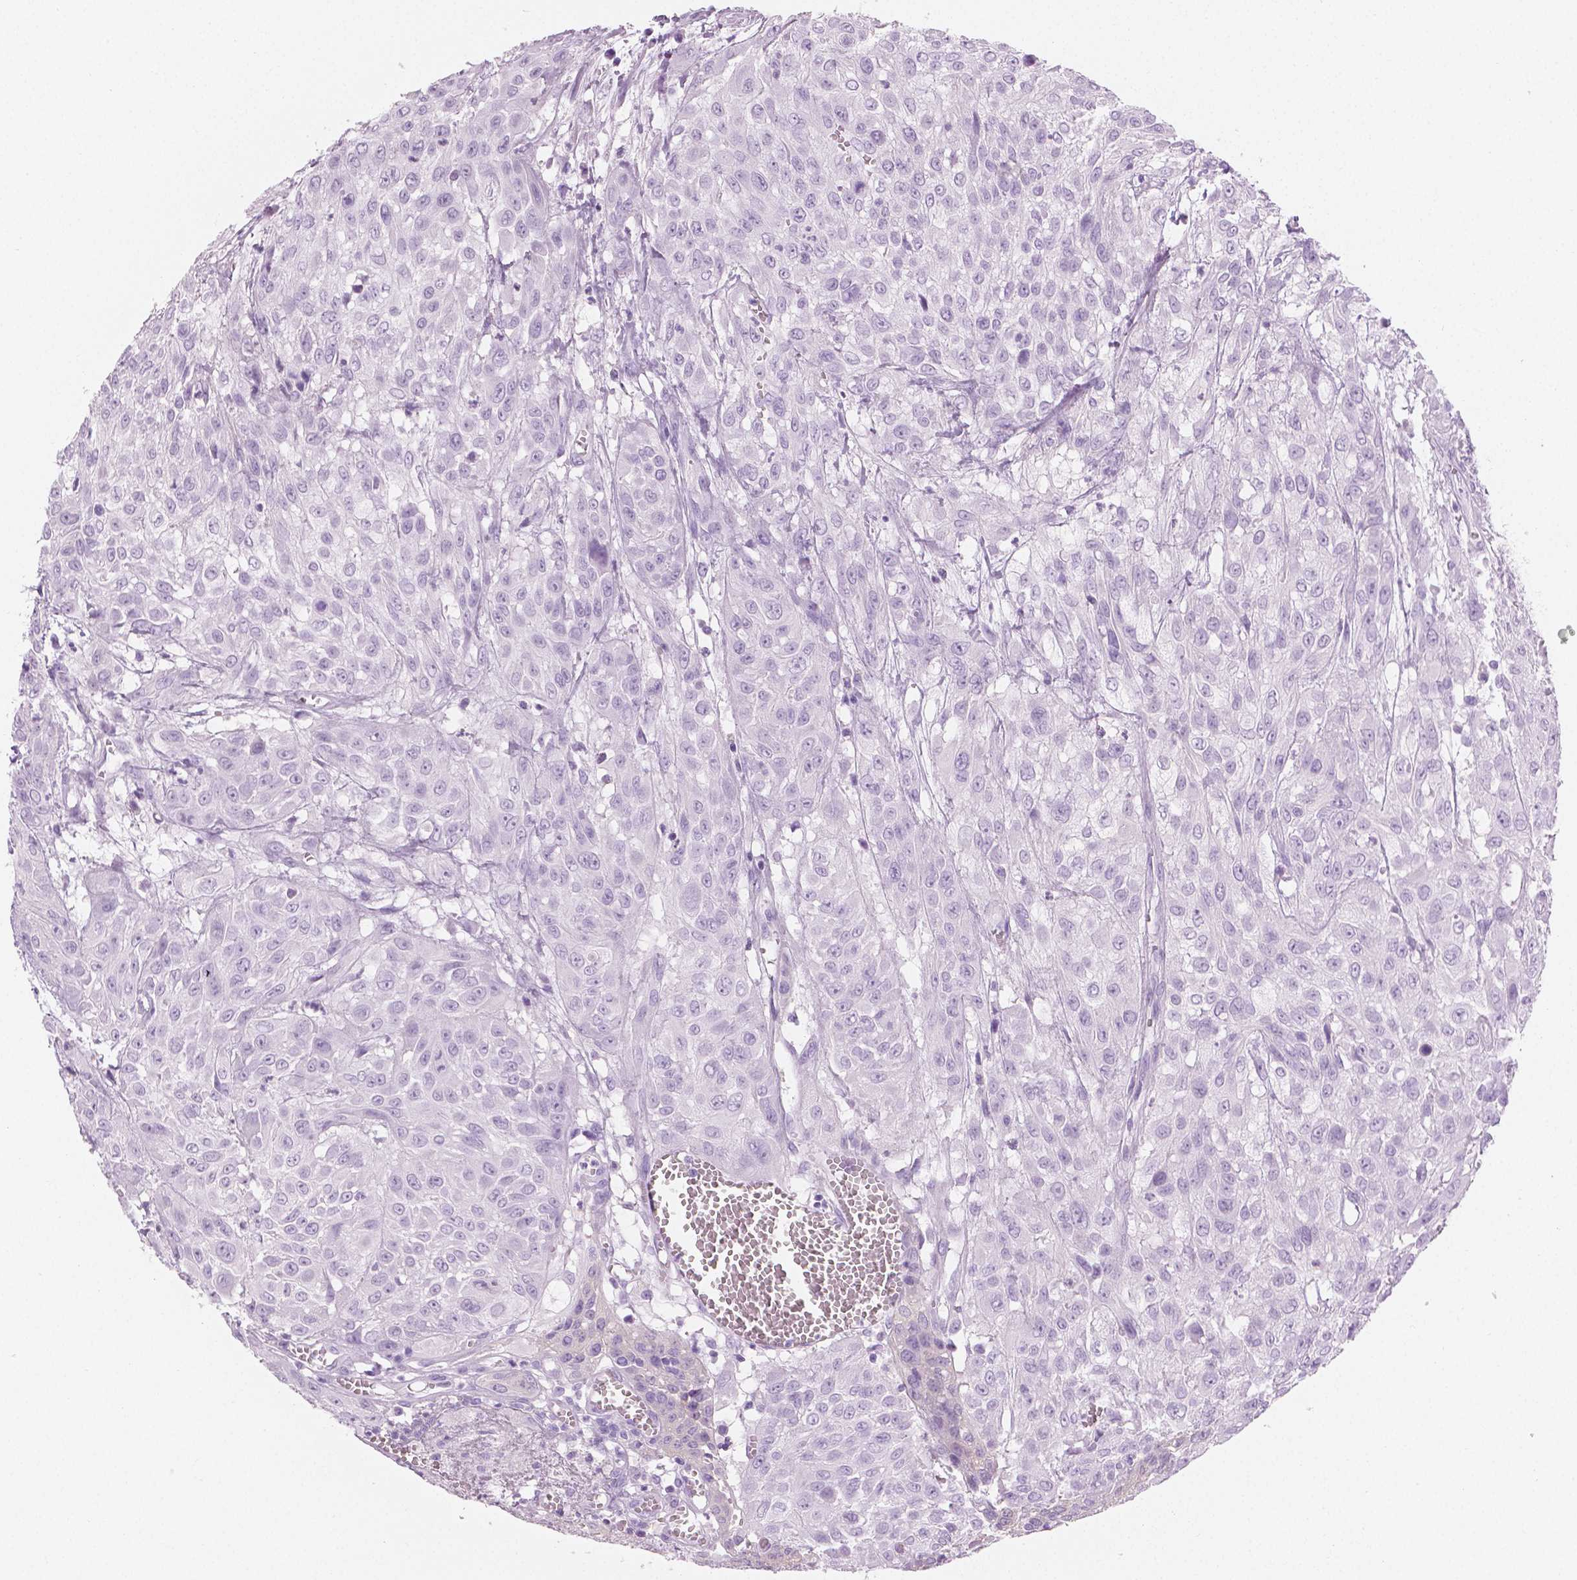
{"staining": {"intensity": "negative", "quantity": "none", "location": "none"}, "tissue": "urothelial cancer", "cell_type": "Tumor cells", "image_type": "cancer", "snomed": [{"axis": "morphology", "description": "Urothelial carcinoma, High grade"}, {"axis": "topography", "description": "Urinary bladder"}], "caption": "Tumor cells show no significant positivity in urothelial cancer.", "gene": "PLIN4", "patient": {"sex": "male", "age": 57}}